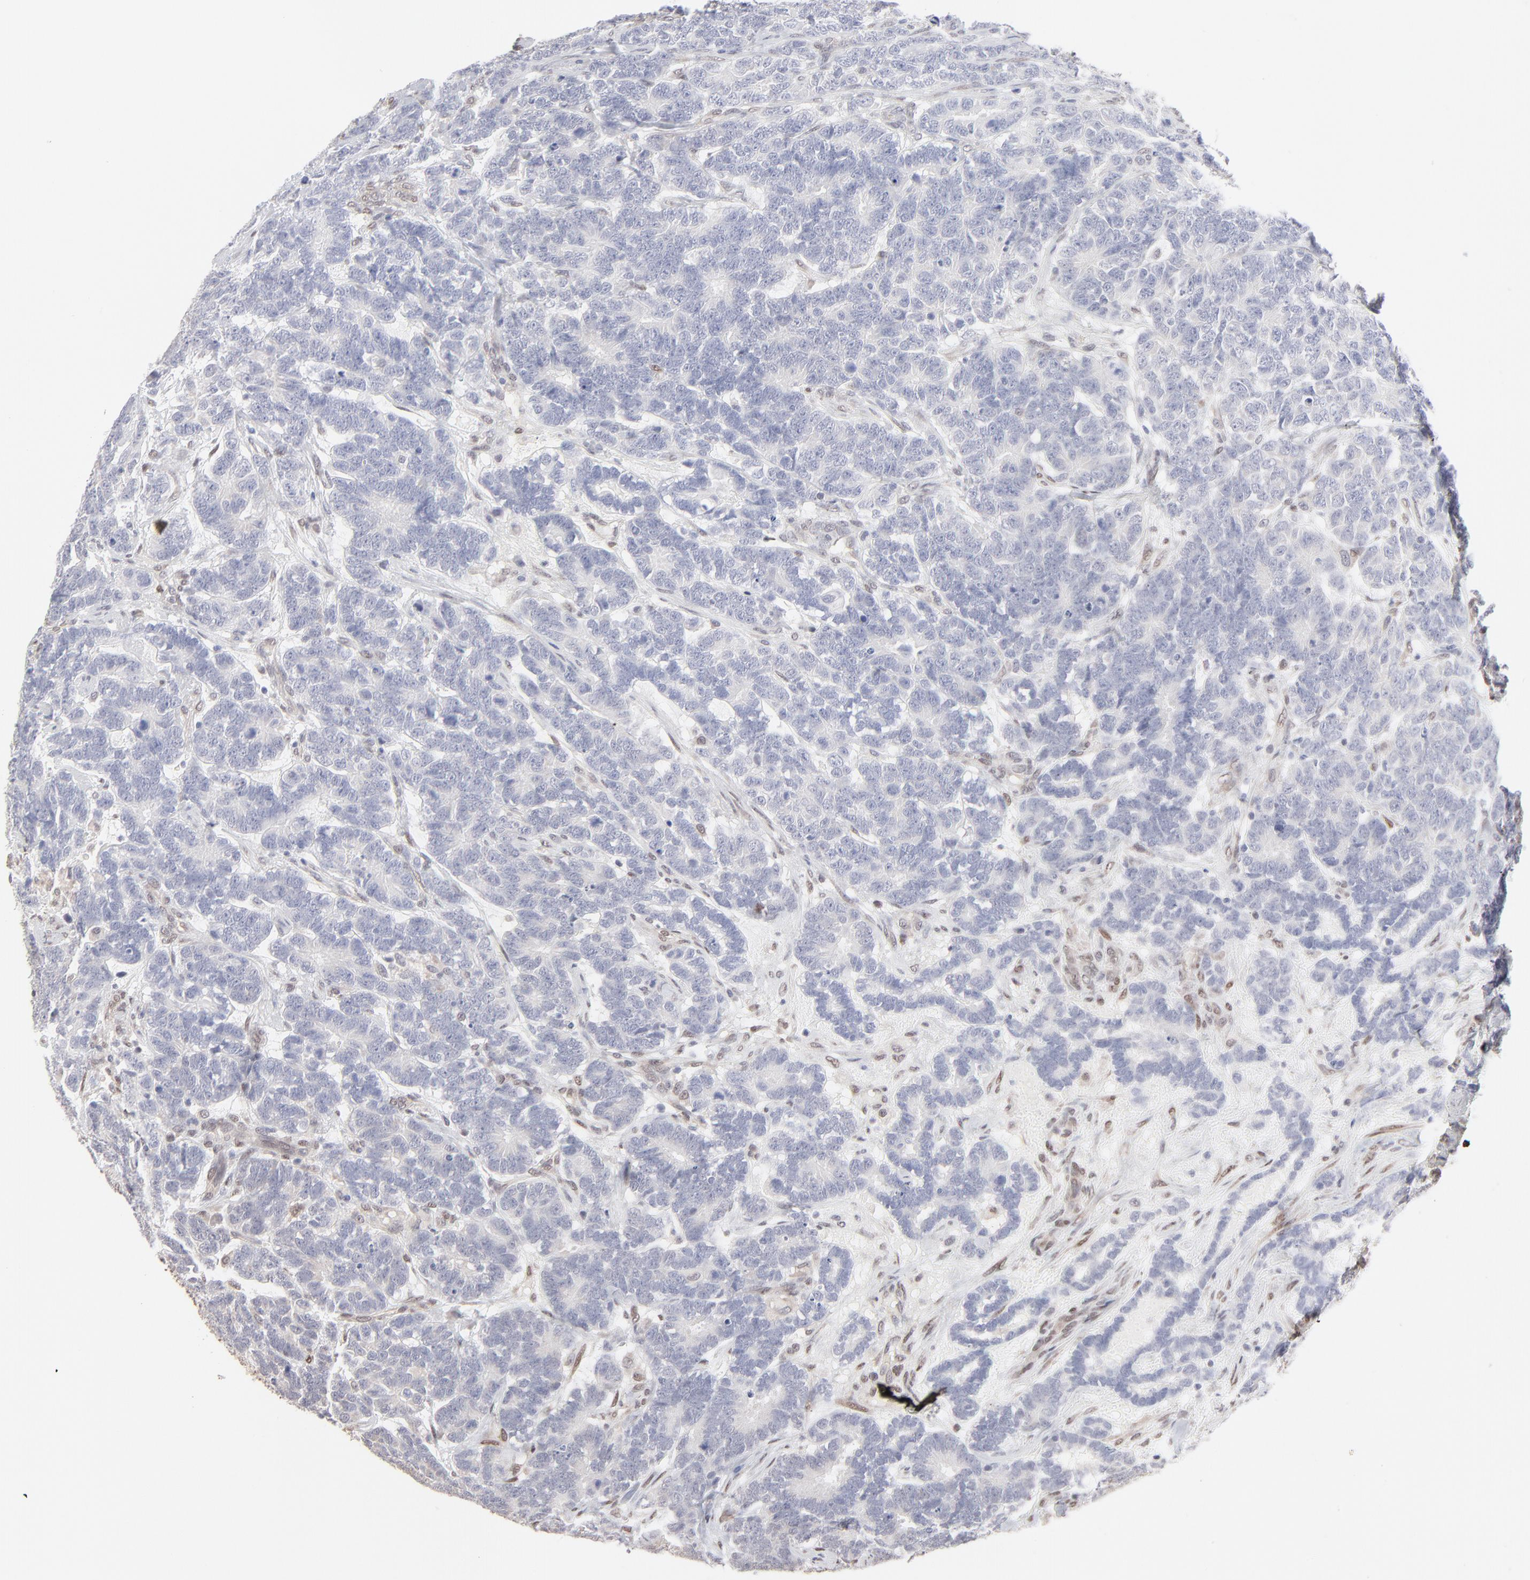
{"staining": {"intensity": "negative", "quantity": "none", "location": "none"}, "tissue": "testis cancer", "cell_type": "Tumor cells", "image_type": "cancer", "snomed": [{"axis": "morphology", "description": "Carcinoma, Embryonal, NOS"}, {"axis": "topography", "description": "Testis"}], "caption": "DAB immunohistochemical staining of testis cancer (embryonal carcinoma) displays no significant positivity in tumor cells.", "gene": "RBM3", "patient": {"sex": "male", "age": 26}}